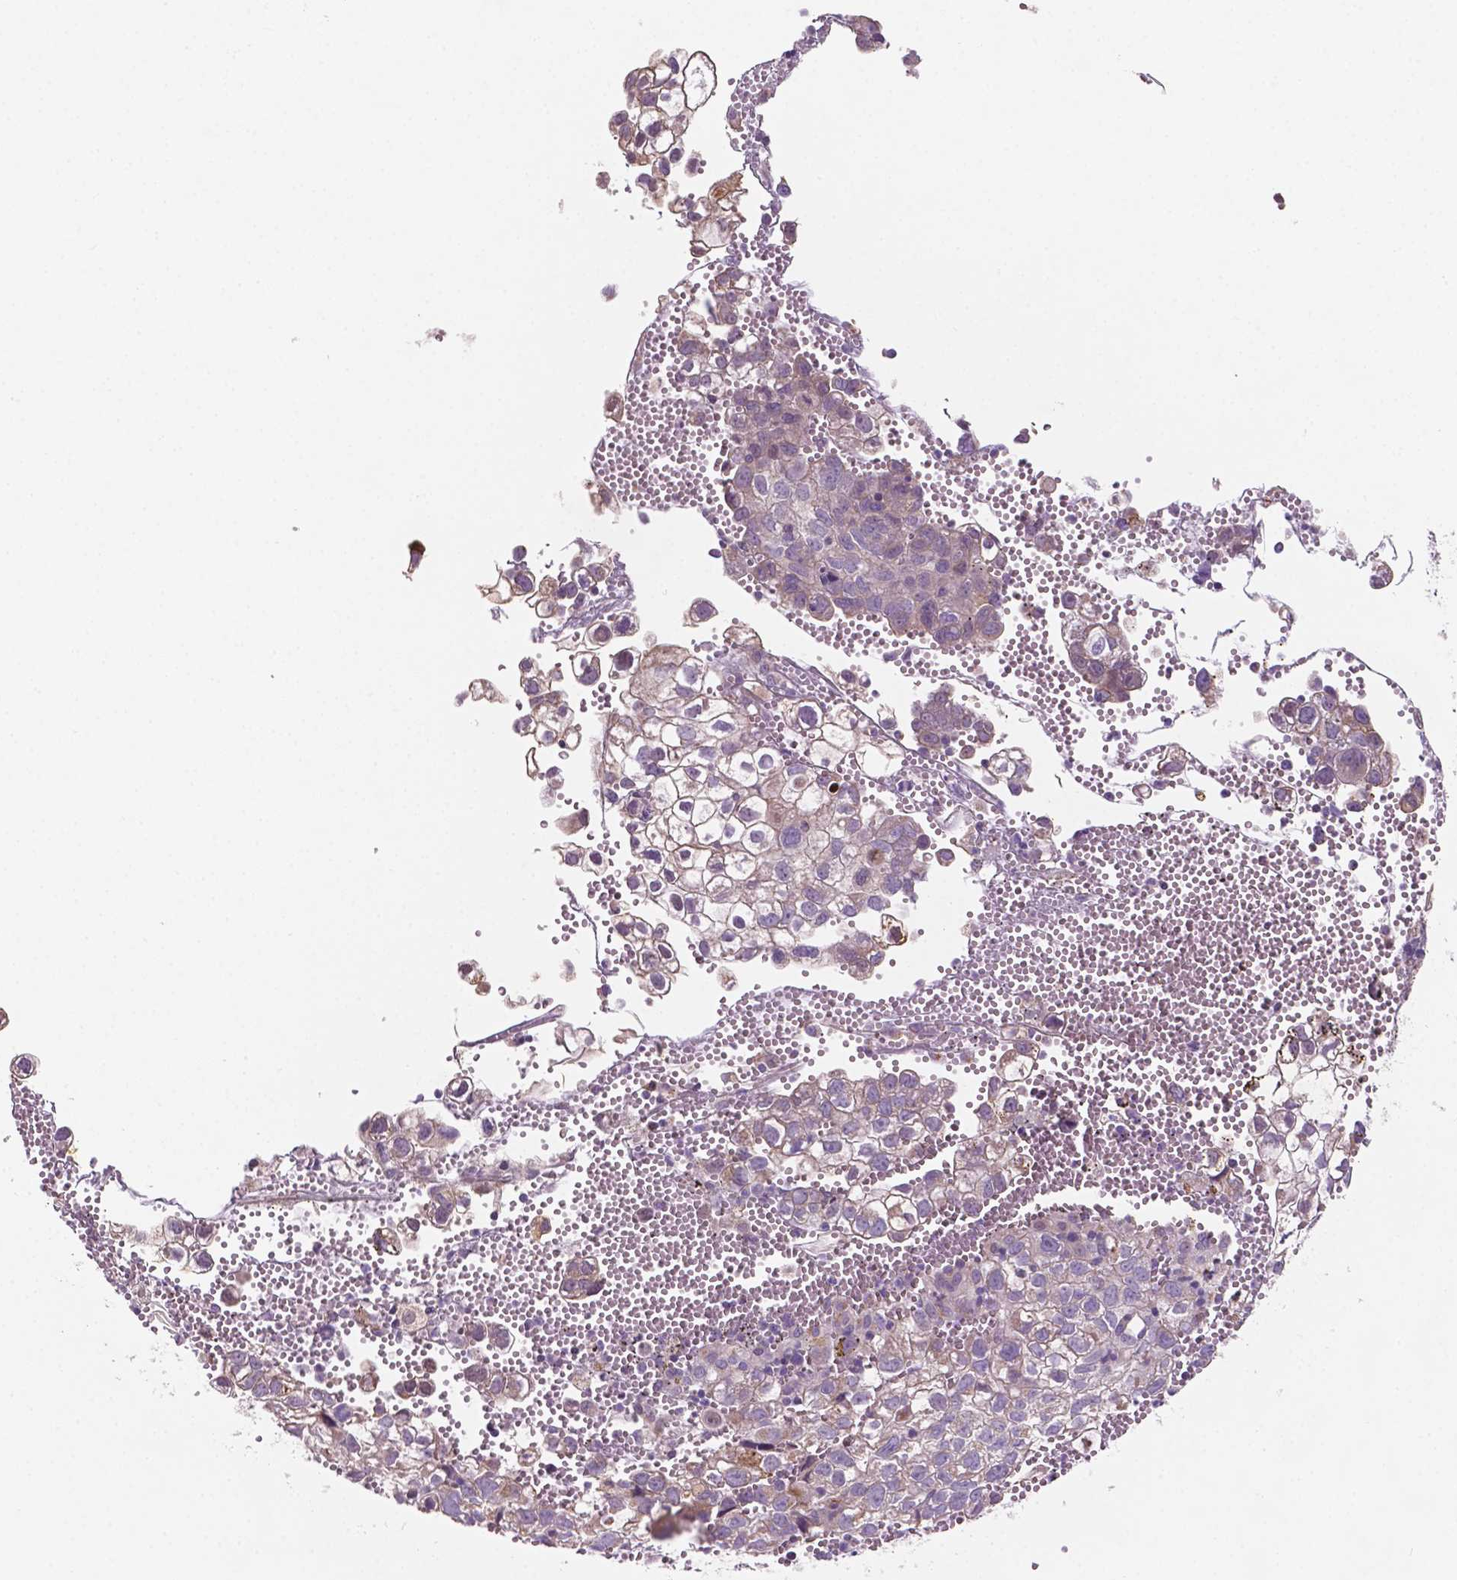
{"staining": {"intensity": "negative", "quantity": "none", "location": "none"}, "tissue": "cervical cancer", "cell_type": "Tumor cells", "image_type": "cancer", "snomed": [{"axis": "morphology", "description": "Squamous cell carcinoma, NOS"}, {"axis": "topography", "description": "Cervix"}], "caption": "Cervical cancer was stained to show a protein in brown. There is no significant positivity in tumor cells.", "gene": "MKRN2OS", "patient": {"sex": "female", "age": 55}}